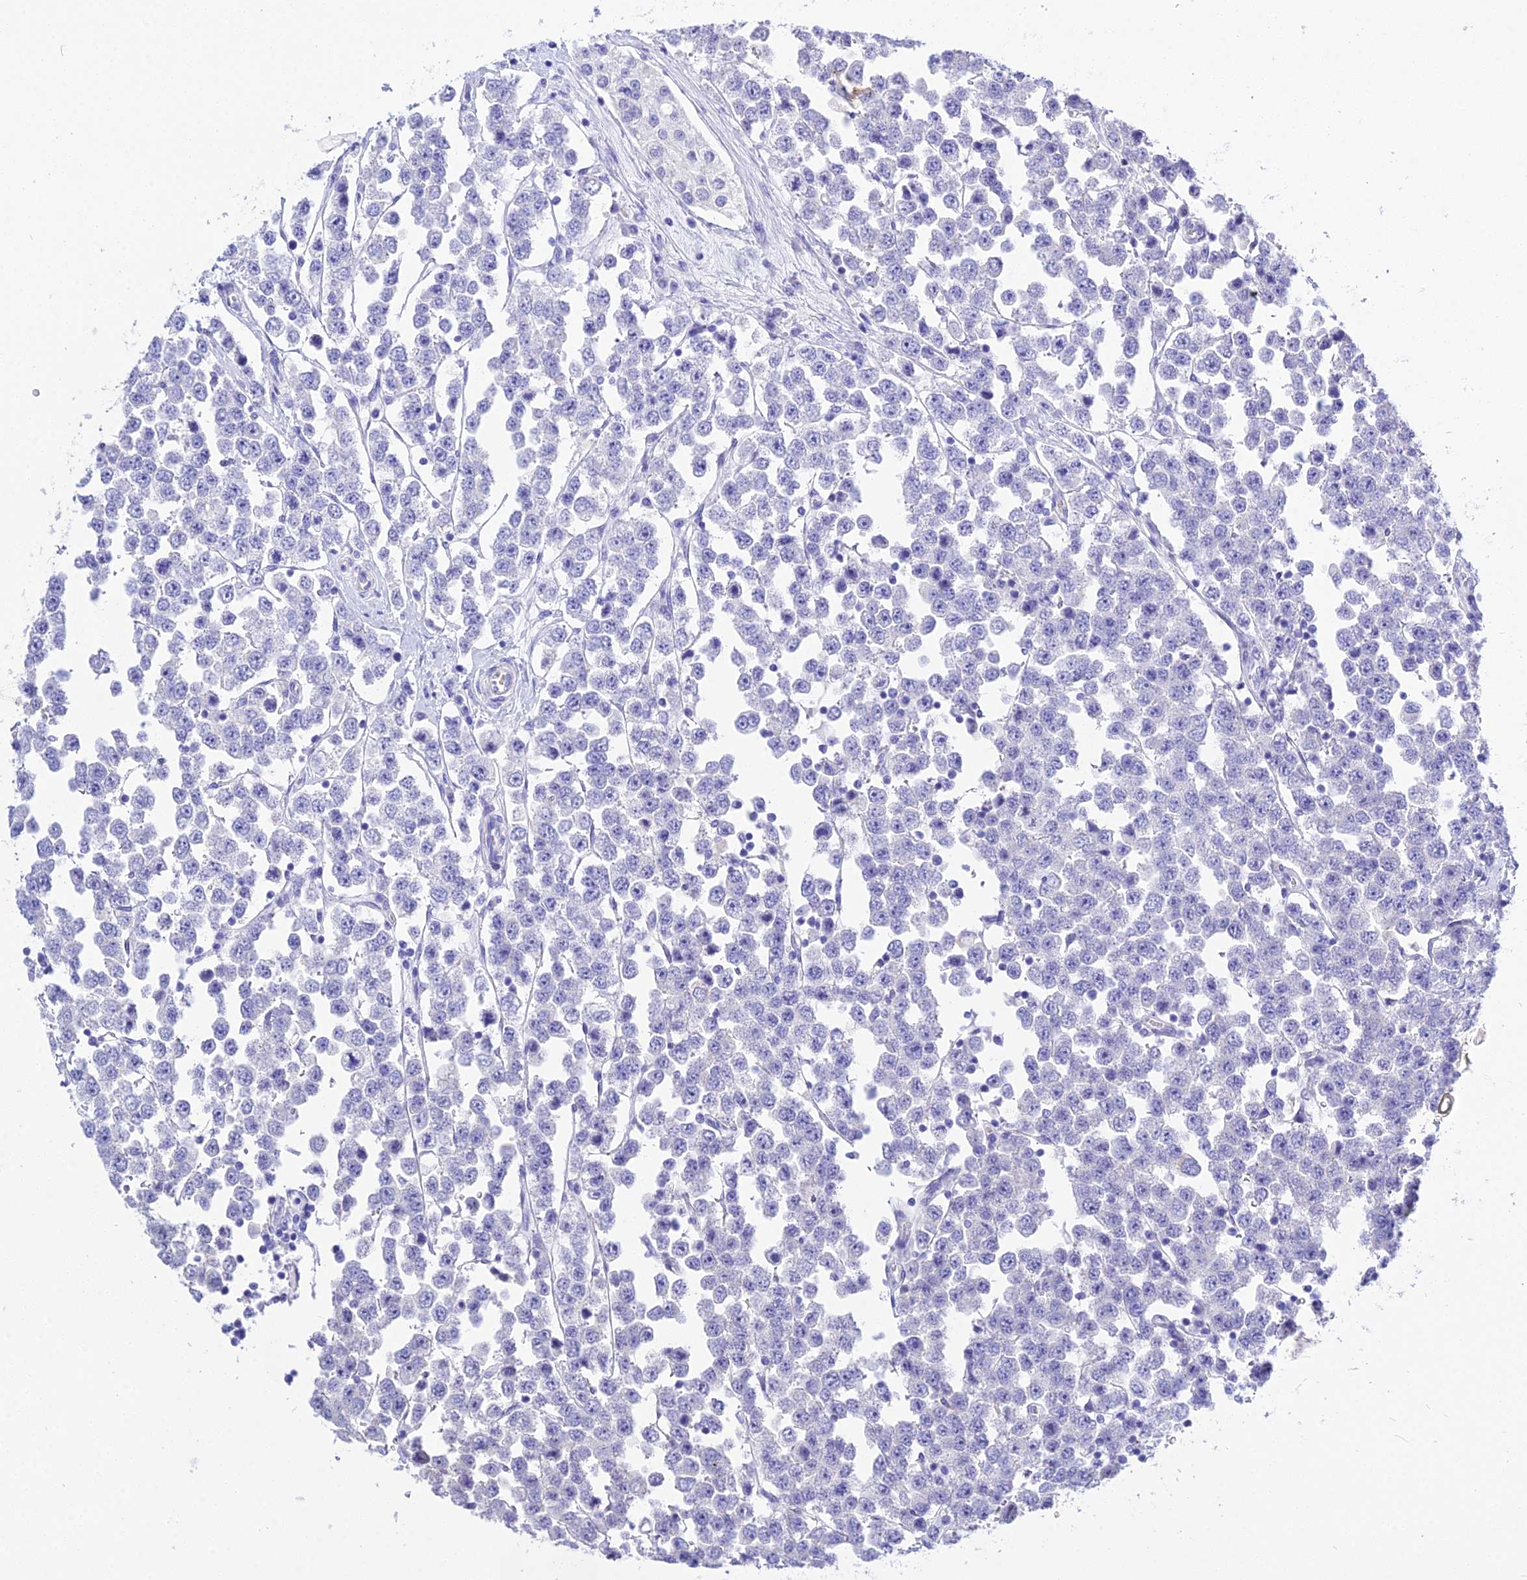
{"staining": {"intensity": "negative", "quantity": "none", "location": "none"}, "tissue": "testis cancer", "cell_type": "Tumor cells", "image_type": "cancer", "snomed": [{"axis": "morphology", "description": "Seminoma, NOS"}, {"axis": "topography", "description": "Testis"}], "caption": "Immunohistochemistry (IHC) histopathology image of testis seminoma stained for a protein (brown), which demonstrates no expression in tumor cells.", "gene": "DEFB107A", "patient": {"sex": "male", "age": 28}}